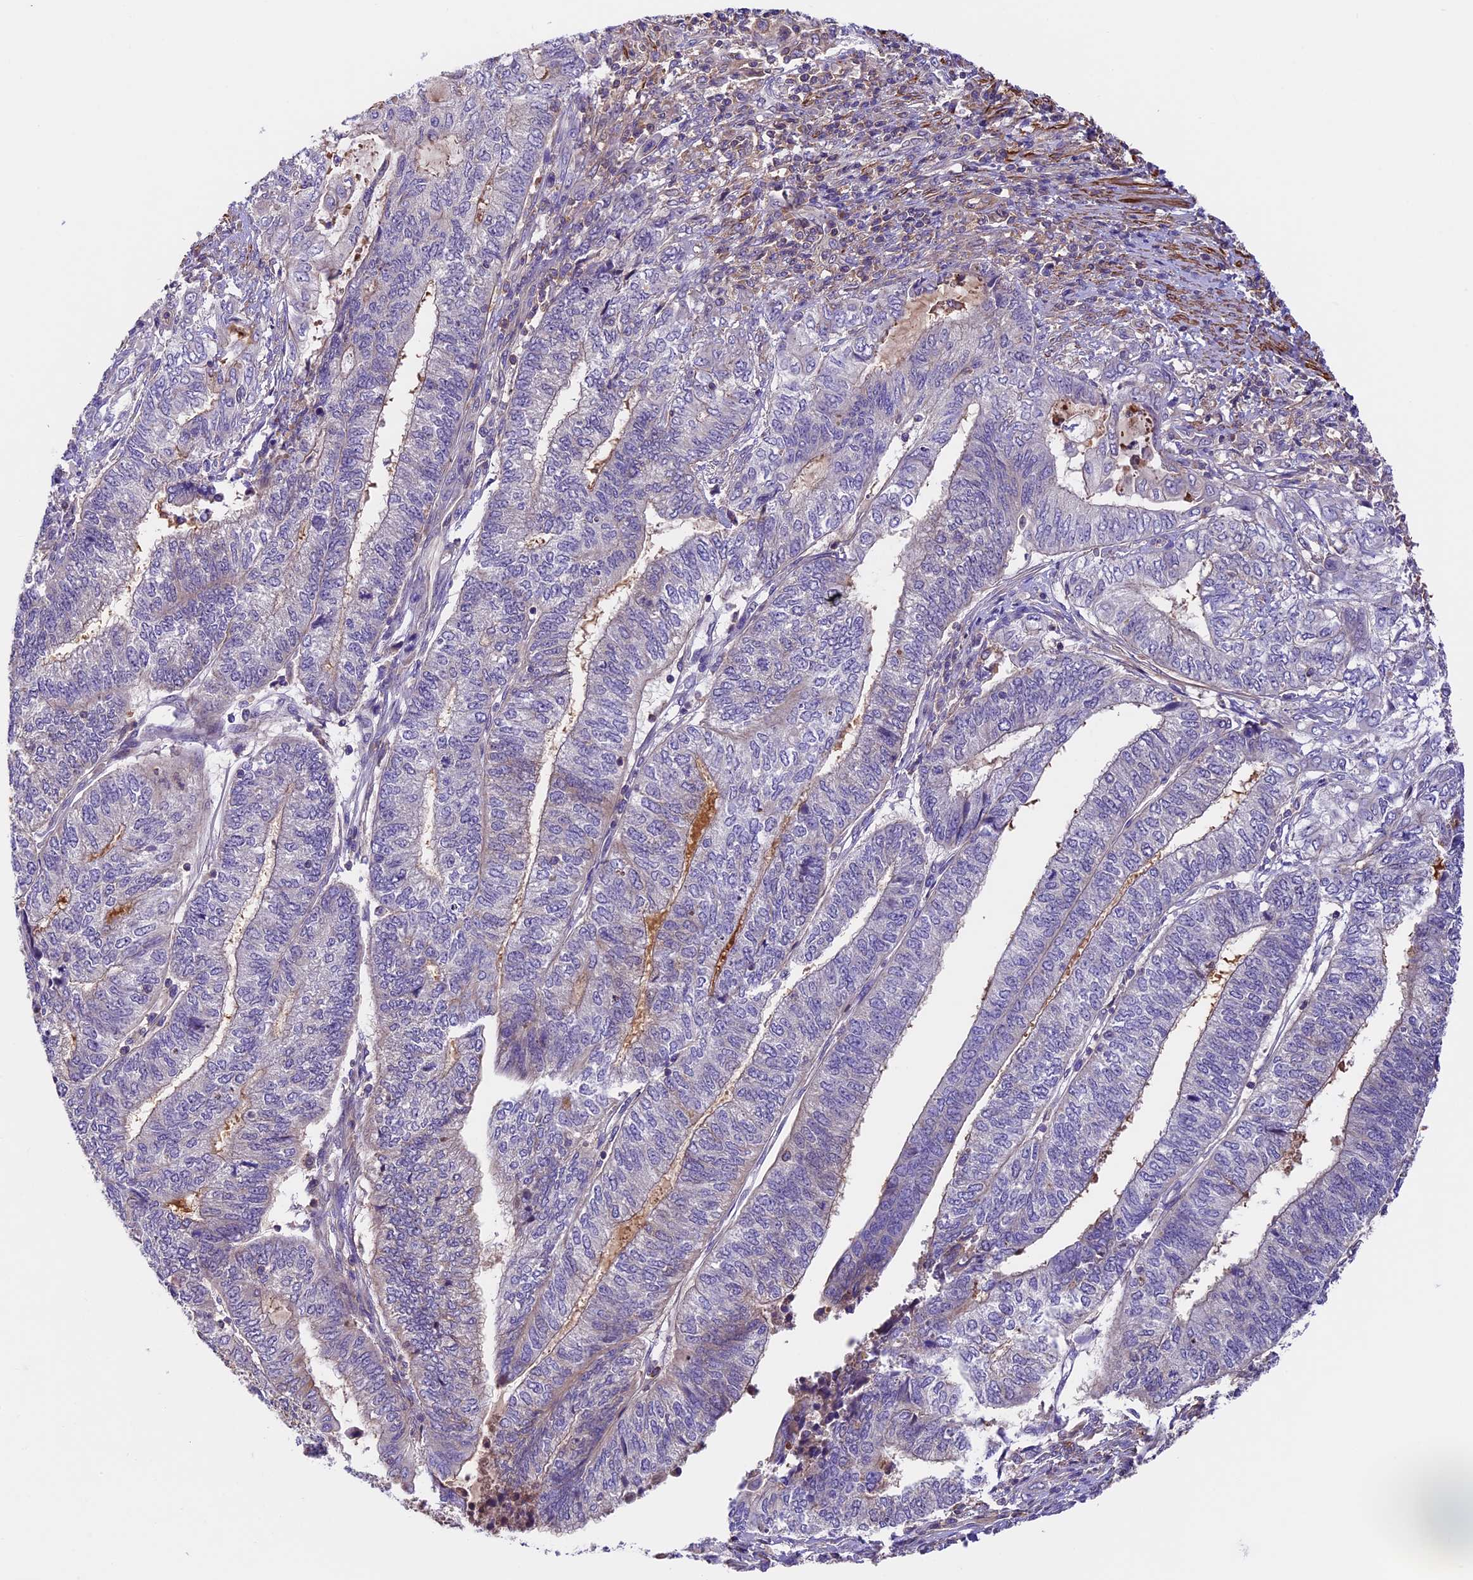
{"staining": {"intensity": "negative", "quantity": "none", "location": "none"}, "tissue": "endometrial cancer", "cell_type": "Tumor cells", "image_type": "cancer", "snomed": [{"axis": "morphology", "description": "Adenocarcinoma, NOS"}, {"axis": "topography", "description": "Uterus"}, {"axis": "topography", "description": "Endometrium"}], "caption": "There is no significant expression in tumor cells of endometrial adenocarcinoma. (DAB immunohistochemistry (IHC) visualized using brightfield microscopy, high magnification).", "gene": "TBC1D1", "patient": {"sex": "female", "age": 70}}